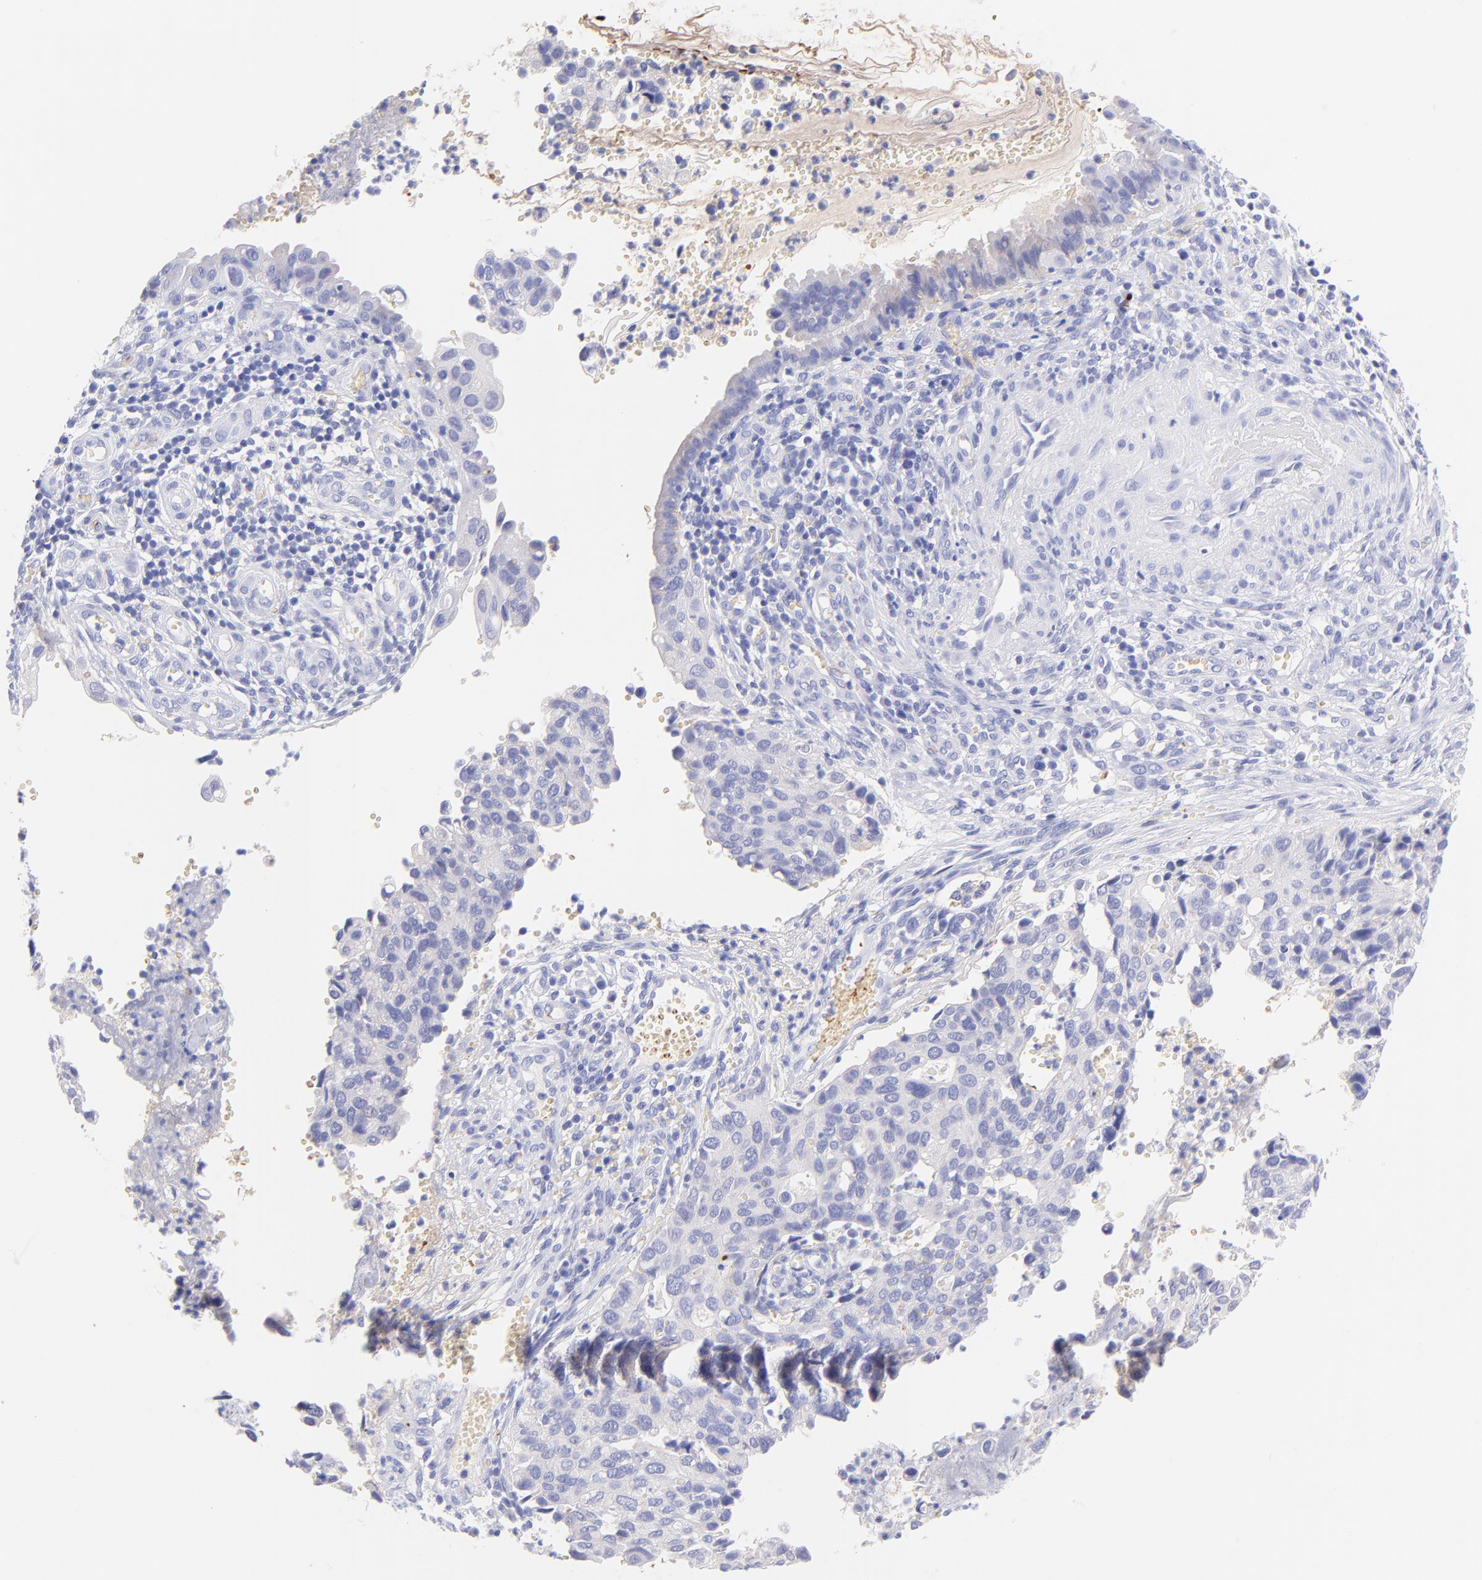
{"staining": {"intensity": "negative", "quantity": "none", "location": "none"}, "tissue": "cervical cancer", "cell_type": "Tumor cells", "image_type": "cancer", "snomed": [{"axis": "morphology", "description": "Normal tissue, NOS"}, {"axis": "morphology", "description": "Squamous cell carcinoma, NOS"}, {"axis": "topography", "description": "Cervix"}], "caption": "High power microscopy image of an IHC histopathology image of cervical cancer, revealing no significant positivity in tumor cells.", "gene": "FRMPD3", "patient": {"sex": "female", "age": 45}}